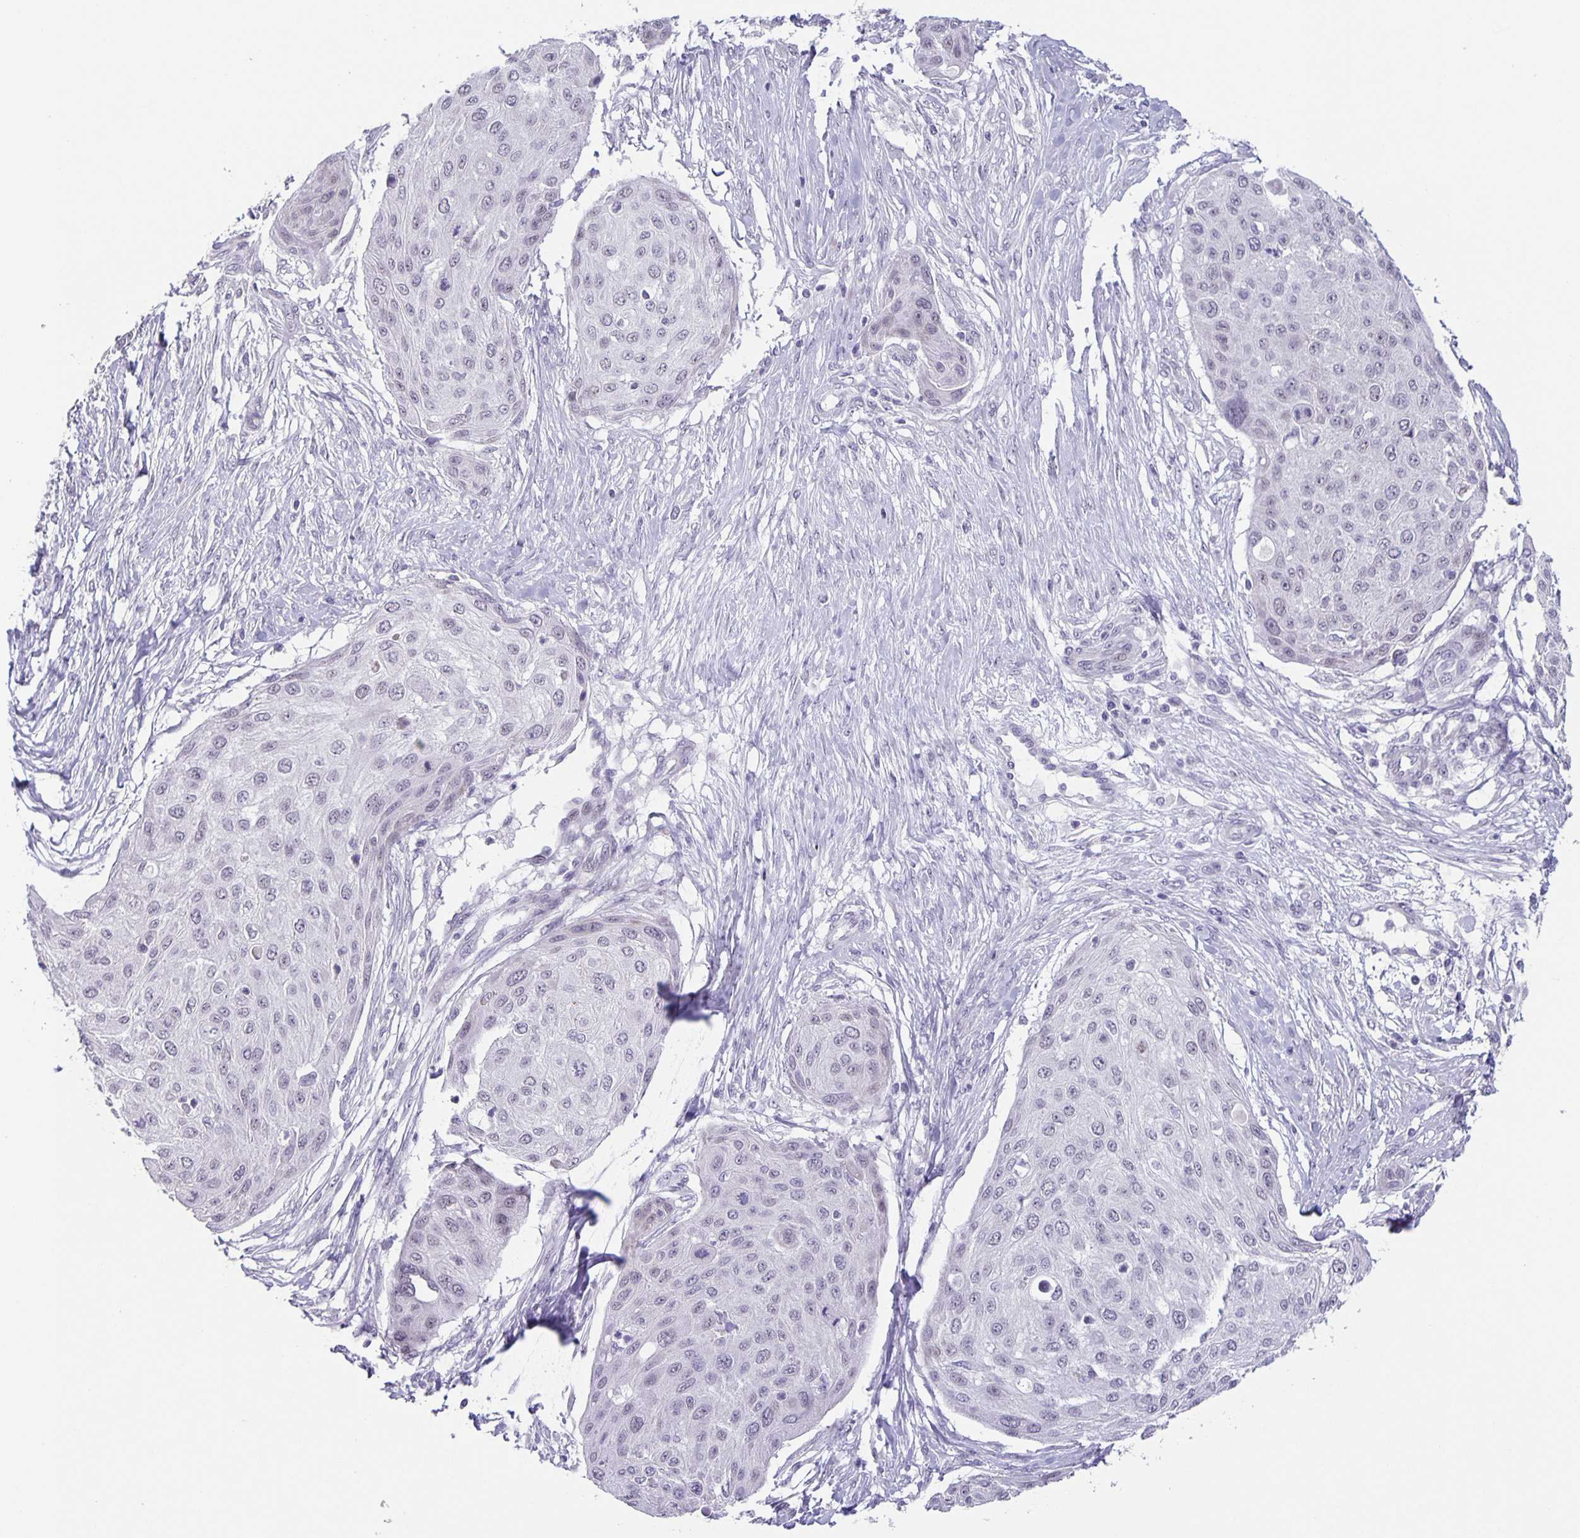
{"staining": {"intensity": "weak", "quantity": "<25%", "location": "nuclear"}, "tissue": "skin cancer", "cell_type": "Tumor cells", "image_type": "cancer", "snomed": [{"axis": "morphology", "description": "Squamous cell carcinoma, NOS"}, {"axis": "topography", "description": "Skin"}], "caption": "Tumor cells are negative for brown protein staining in skin cancer (squamous cell carcinoma). (Brightfield microscopy of DAB immunohistochemistry (IHC) at high magnification).", "gene": "PHRF1", "patient": {"sex": "female", "age": 87}}